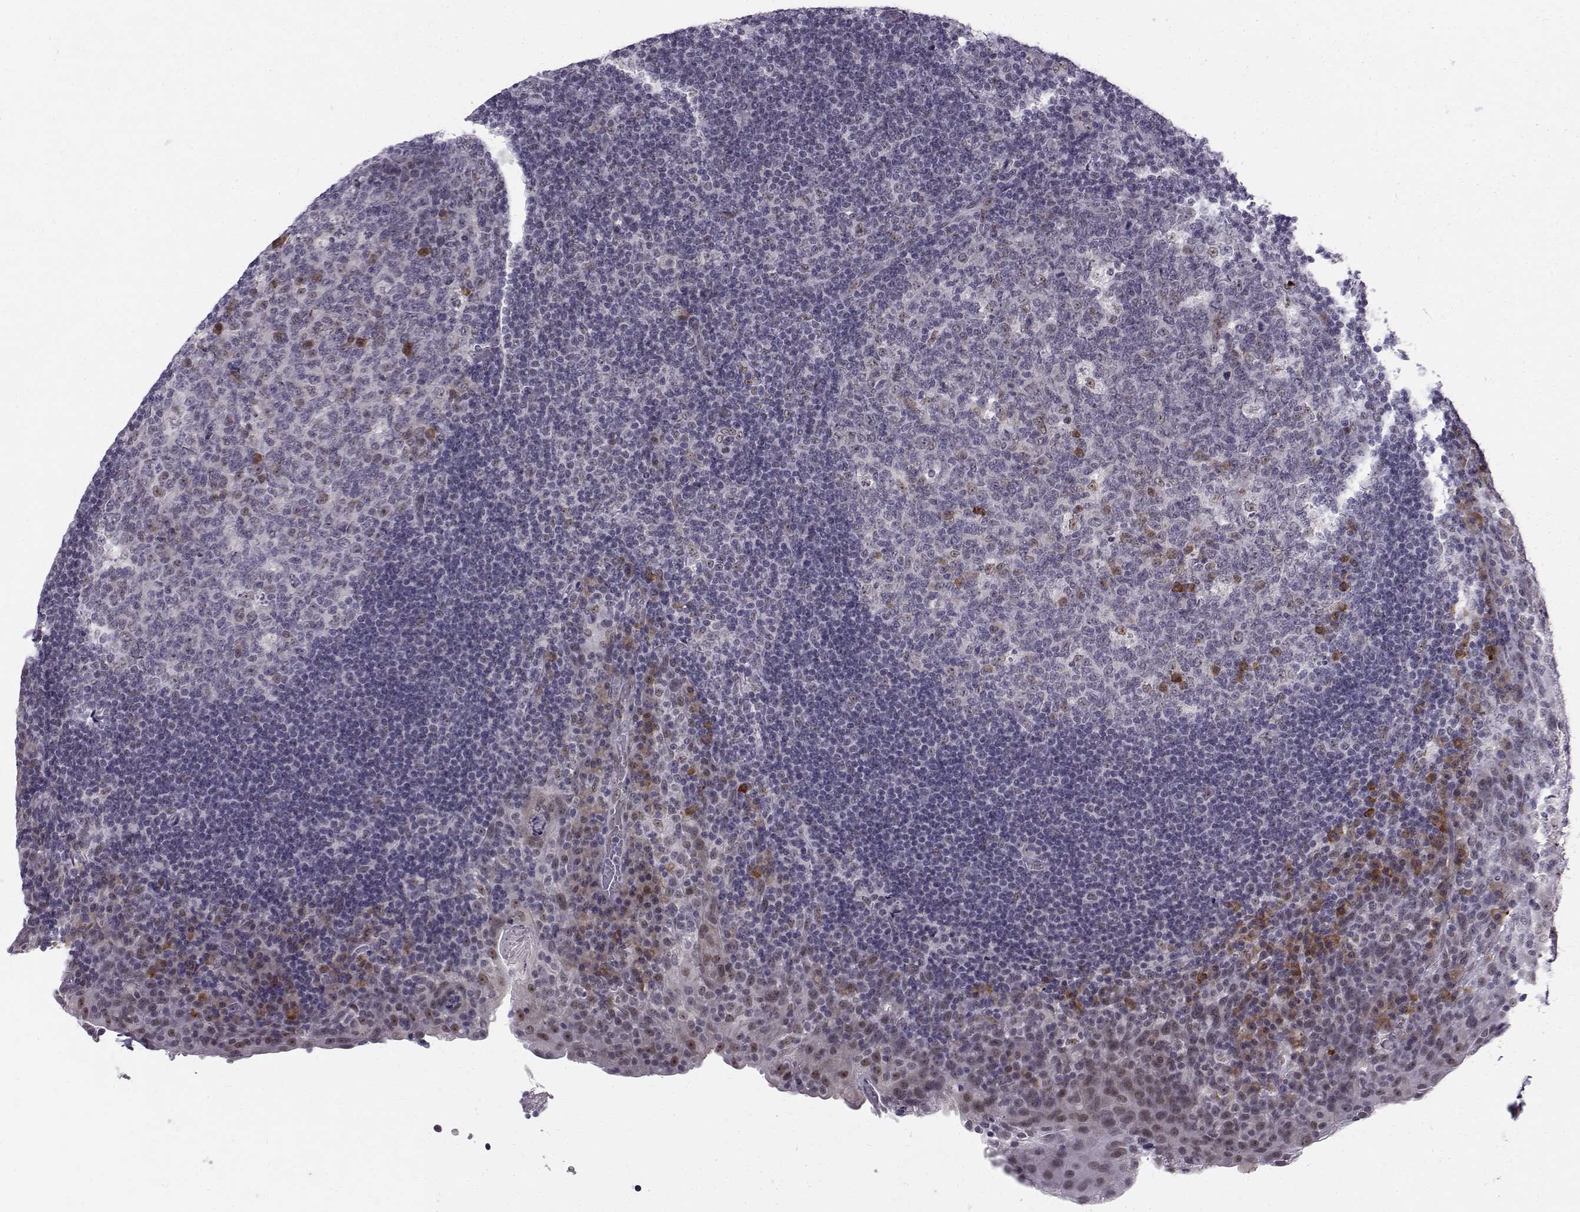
{"staining": {"intensity": "strong", "quantity": "<25%", "location": "nuclear"}, "tissue": "tonsil", "cell_type": "Germinal center cells", "image_type": "normal", "snomed": [{"axis": "morphology", "description": "Normal tissue, NOS"}, {"axis": "topography", "description": "Tonsil"}], "caption": "Strong nuclear protein staining is appreciated in about <25% of germinal center cells in tonsil. The staining was performed using DAB, with brown indicating positive protein expression. Nuclei are stained blue with hematoxylin.", "gene": "RPP38", "patient": {"sex": "male", "age": 17}}